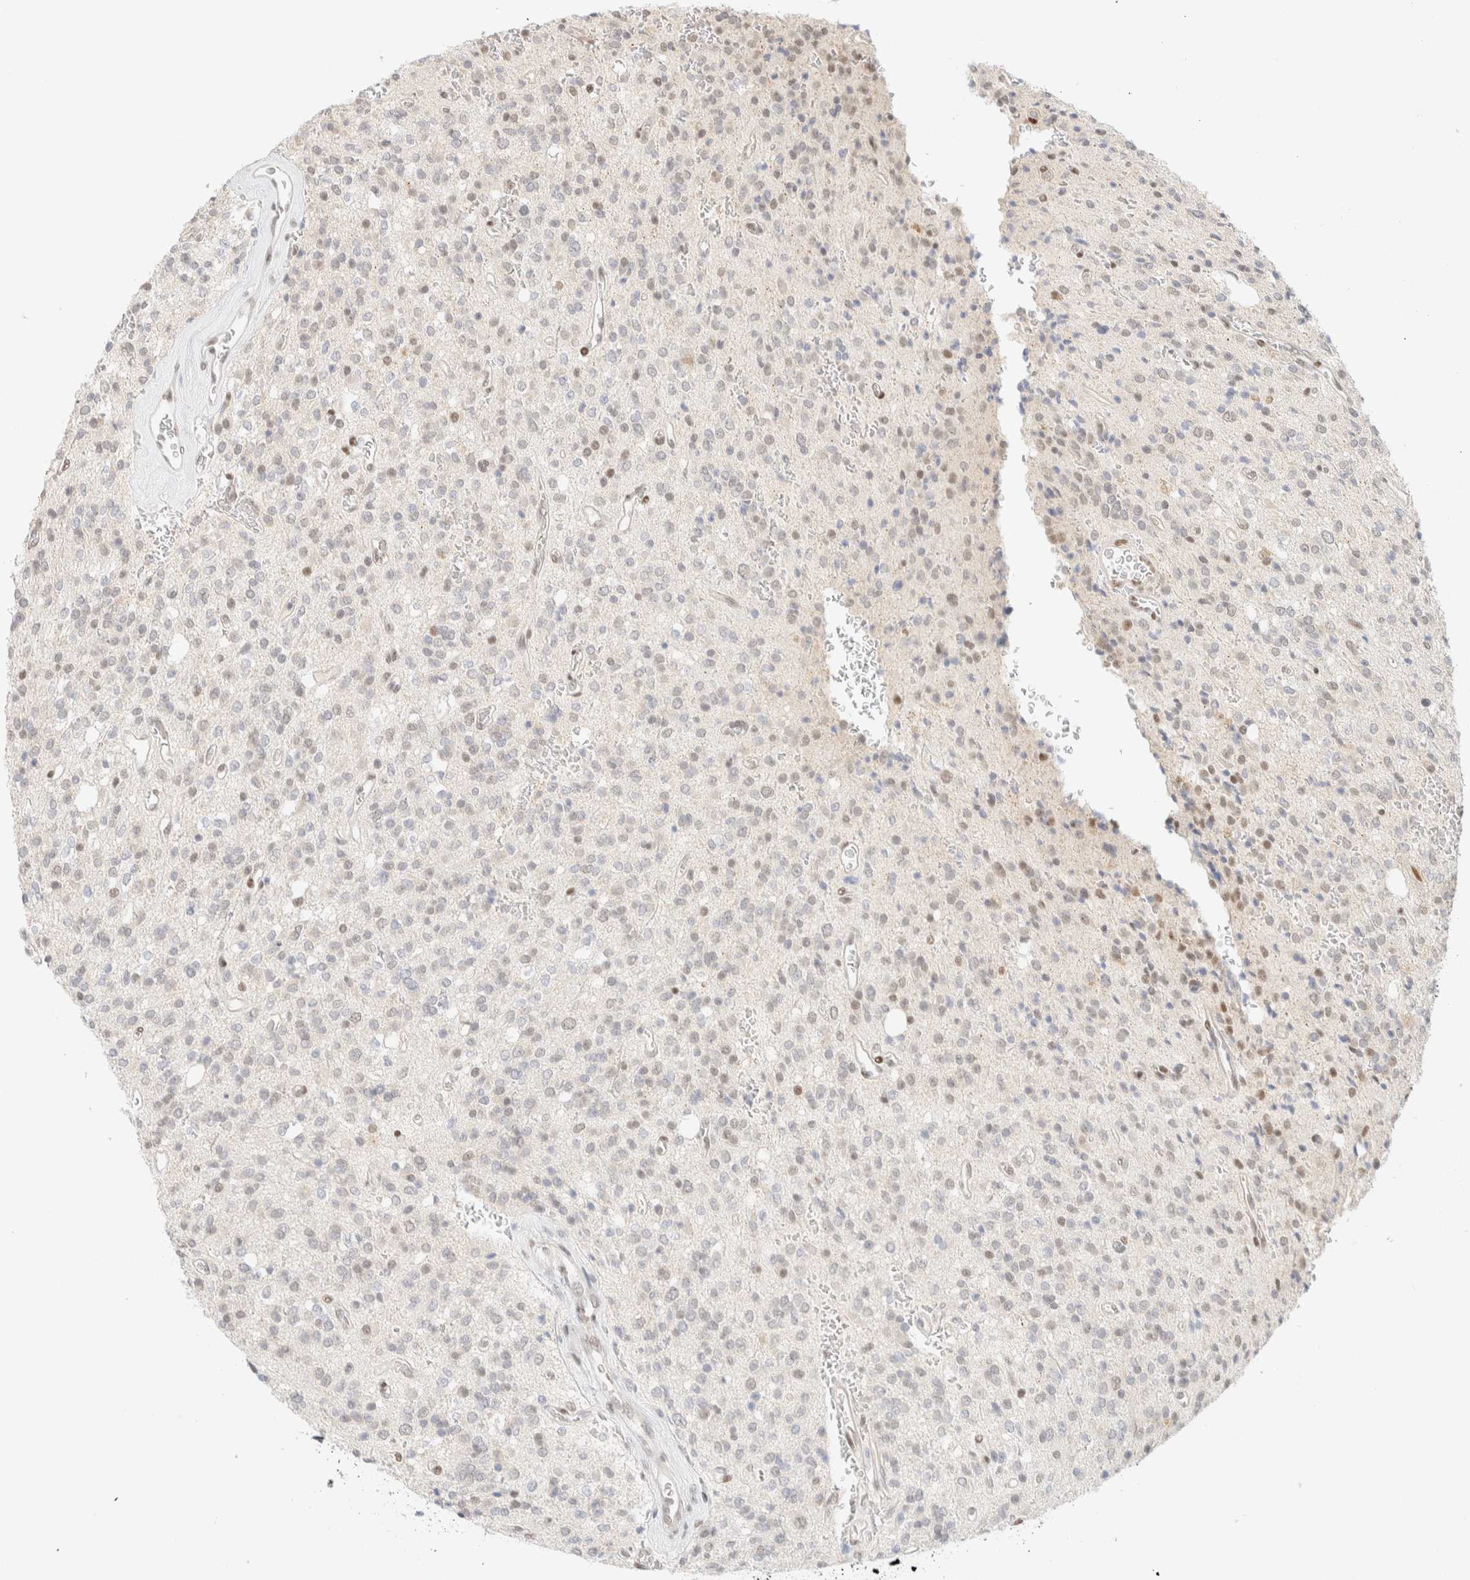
{"staining": {"intensity": "weak", "quantity": "<25%", "location": "nuclear"}, "tissue": "glioma", "cell_type": "Tumor cells", "image_type": "cancer", "snomed": [{"axis": "morphology", "description": "Glioma, malignant, High grade"}, {"axis": "topography", "description": "Brain"}], "caption": "Tumor cells are negative for brown protein staining in malignant glioma (high-grade).", "gene": "PYGO2", "patient": {"sex": "male", "age": 34}}